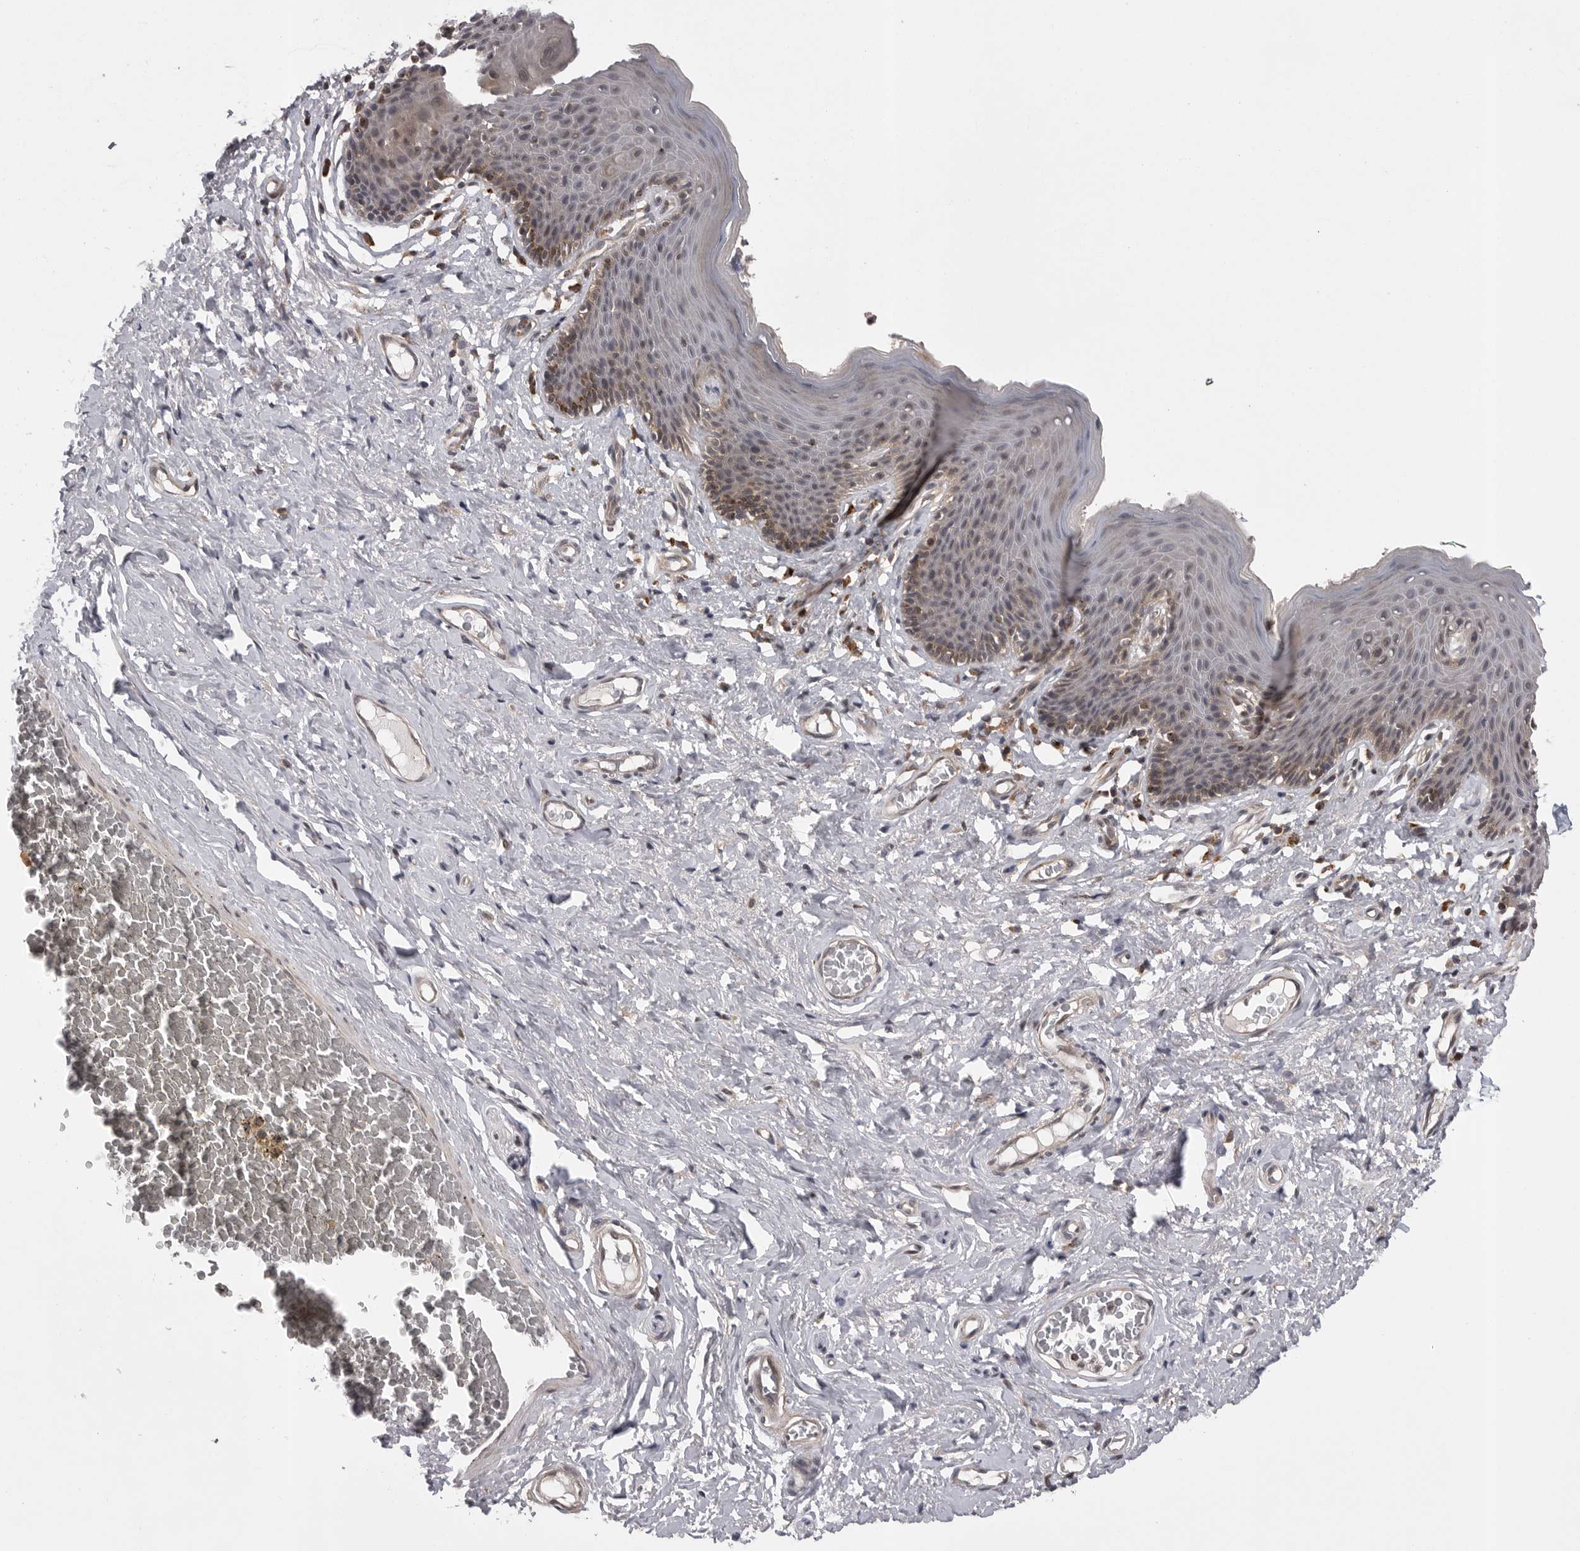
{"staining": {"intensity": "moderate", "quantity": "25%-75%", "location": "cytoplasmic/membranous,nuclear"}, "tissue": "skin", "cell_type": "Epidermal cells", "image_type": "normal", "snomed": [{"axis": "morphology", "description": "Normal tissue, NOS"}, {"axis": "topography", "description": "Vulva"}], "caption": "Skin stained with DAB immunohistochemistry displays medium levels of moderate cytoplasmic/membranous,nuclear expression in approximately 25%-75% of epidermal cells.", "gene": "AOAH", "patient": {"sex": "female", "age": 66}}